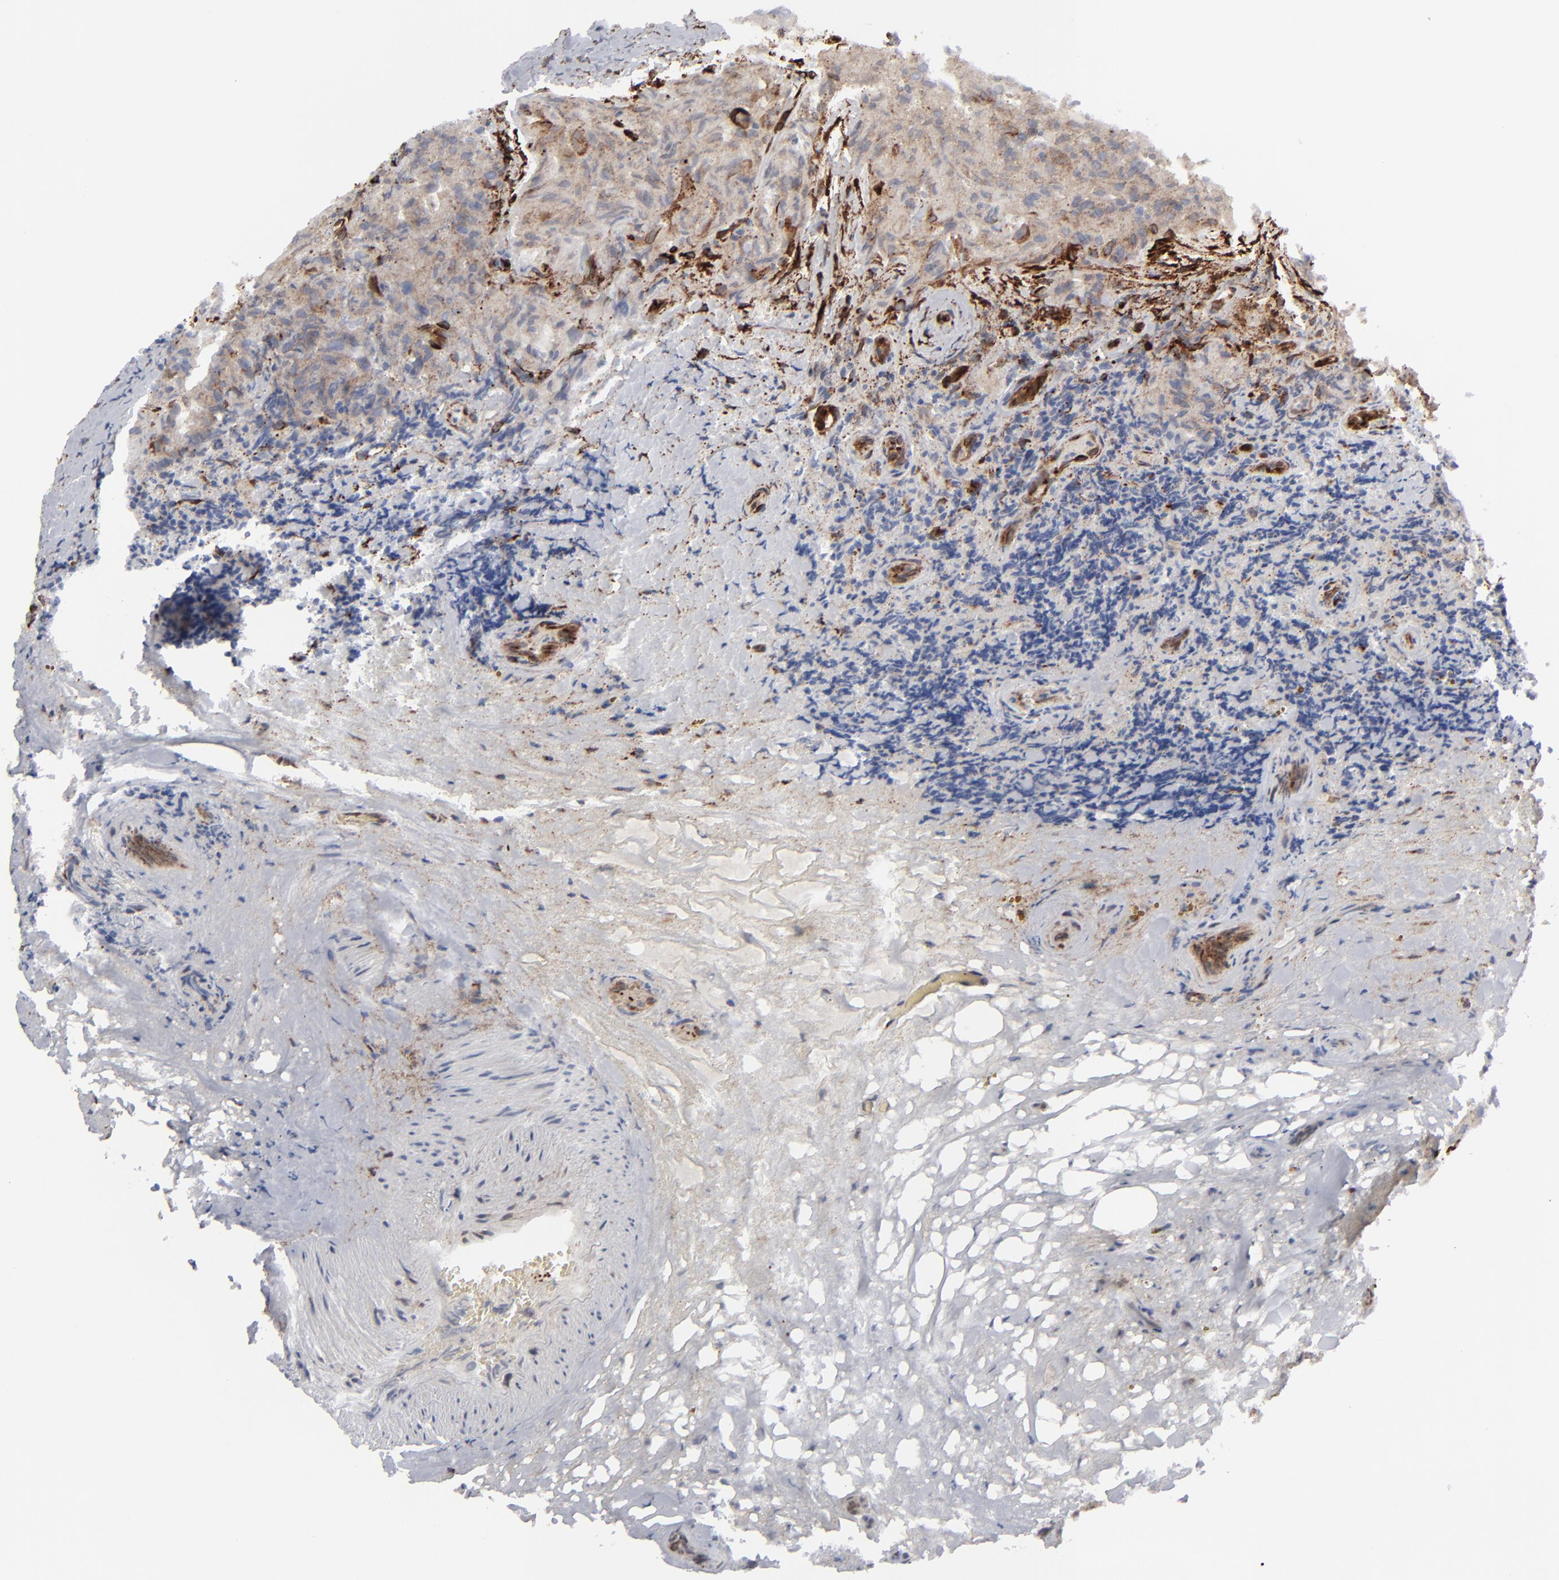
{"staining": {"intensity": "weak", "quantity": ">75%", "location": "cytoplasmic/membranous"}, "tissue": "thyroid cancer", "cell_type": "Tumor cells", "image_type": "cancer", "snomed": [{"axis": "morphology", "description": "Papillary adenocarcinoma, NOS"}, {"axis": "topography", "description": "Thyroid gland"}], "caption": "Protein expression analysis of human papillary adenocarcinoma (thyroid) reveals weak cytoplasmic/membranous expression in approximately >75% of tumor cells. (Brightfield microscopy of DAB IHC at high magnification).", "gene": "SPARC", "patient": {"sex": "female", "age": 71}}